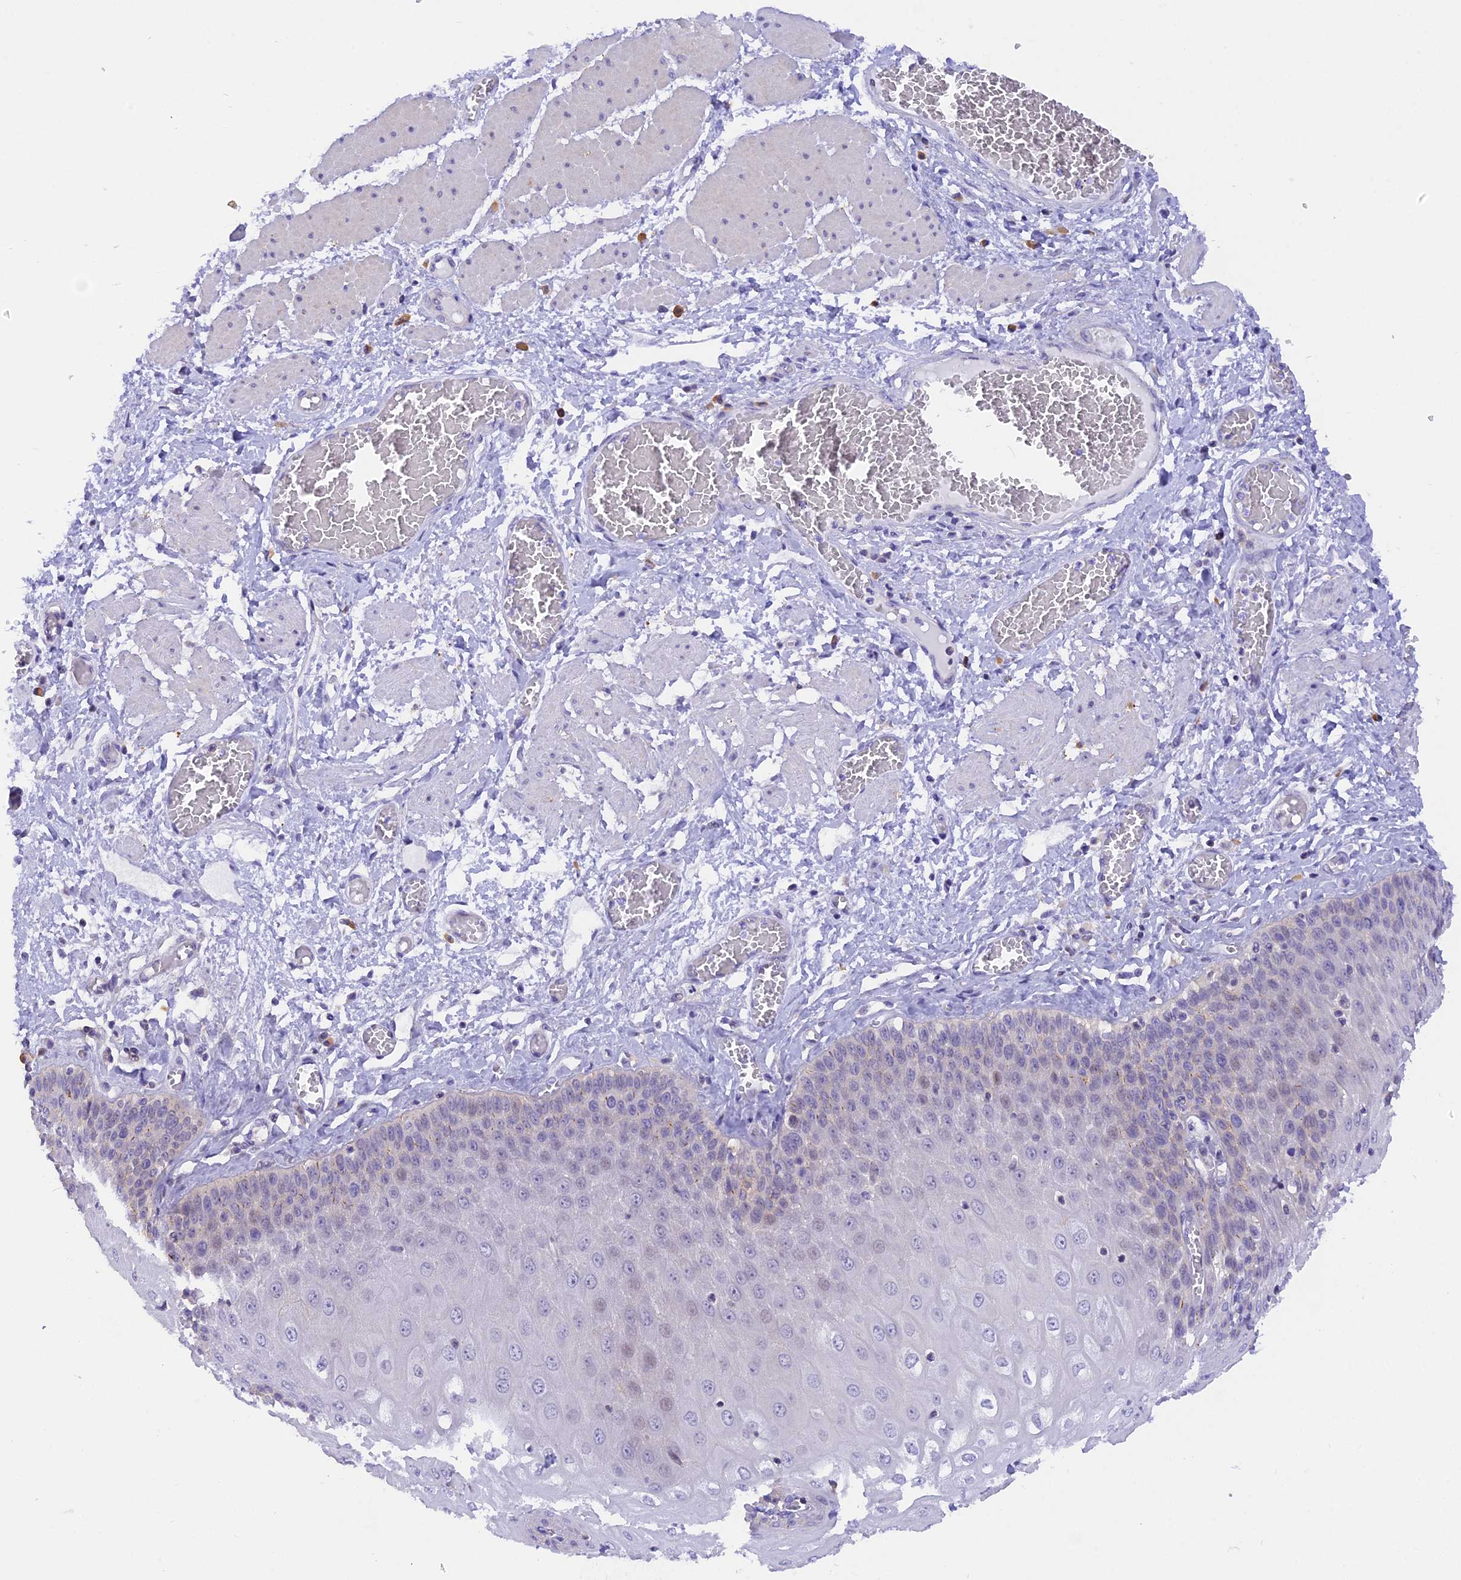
{"staining": {"intensity": "negative", "quantity": "none", "location": "none"}, "tissue": "esophagus", "cell_type": "Squamous epithelial cells", "image_type": "normal", "snomed": [{"axis": "morphology", "description": "Normal tissue, NOS"}, {"axis": "topography", "description": "Esophagus"}], "caption": "This is a photomicrograph of immunohistochemistry staining of normal esophagus, which shows no expression in squamous epithelial cells. (DAB IHC visualized using brightfield microscopy, high magnification).", "gene": "COL6A5", "patient": {"sex": "male", "age": 60}}